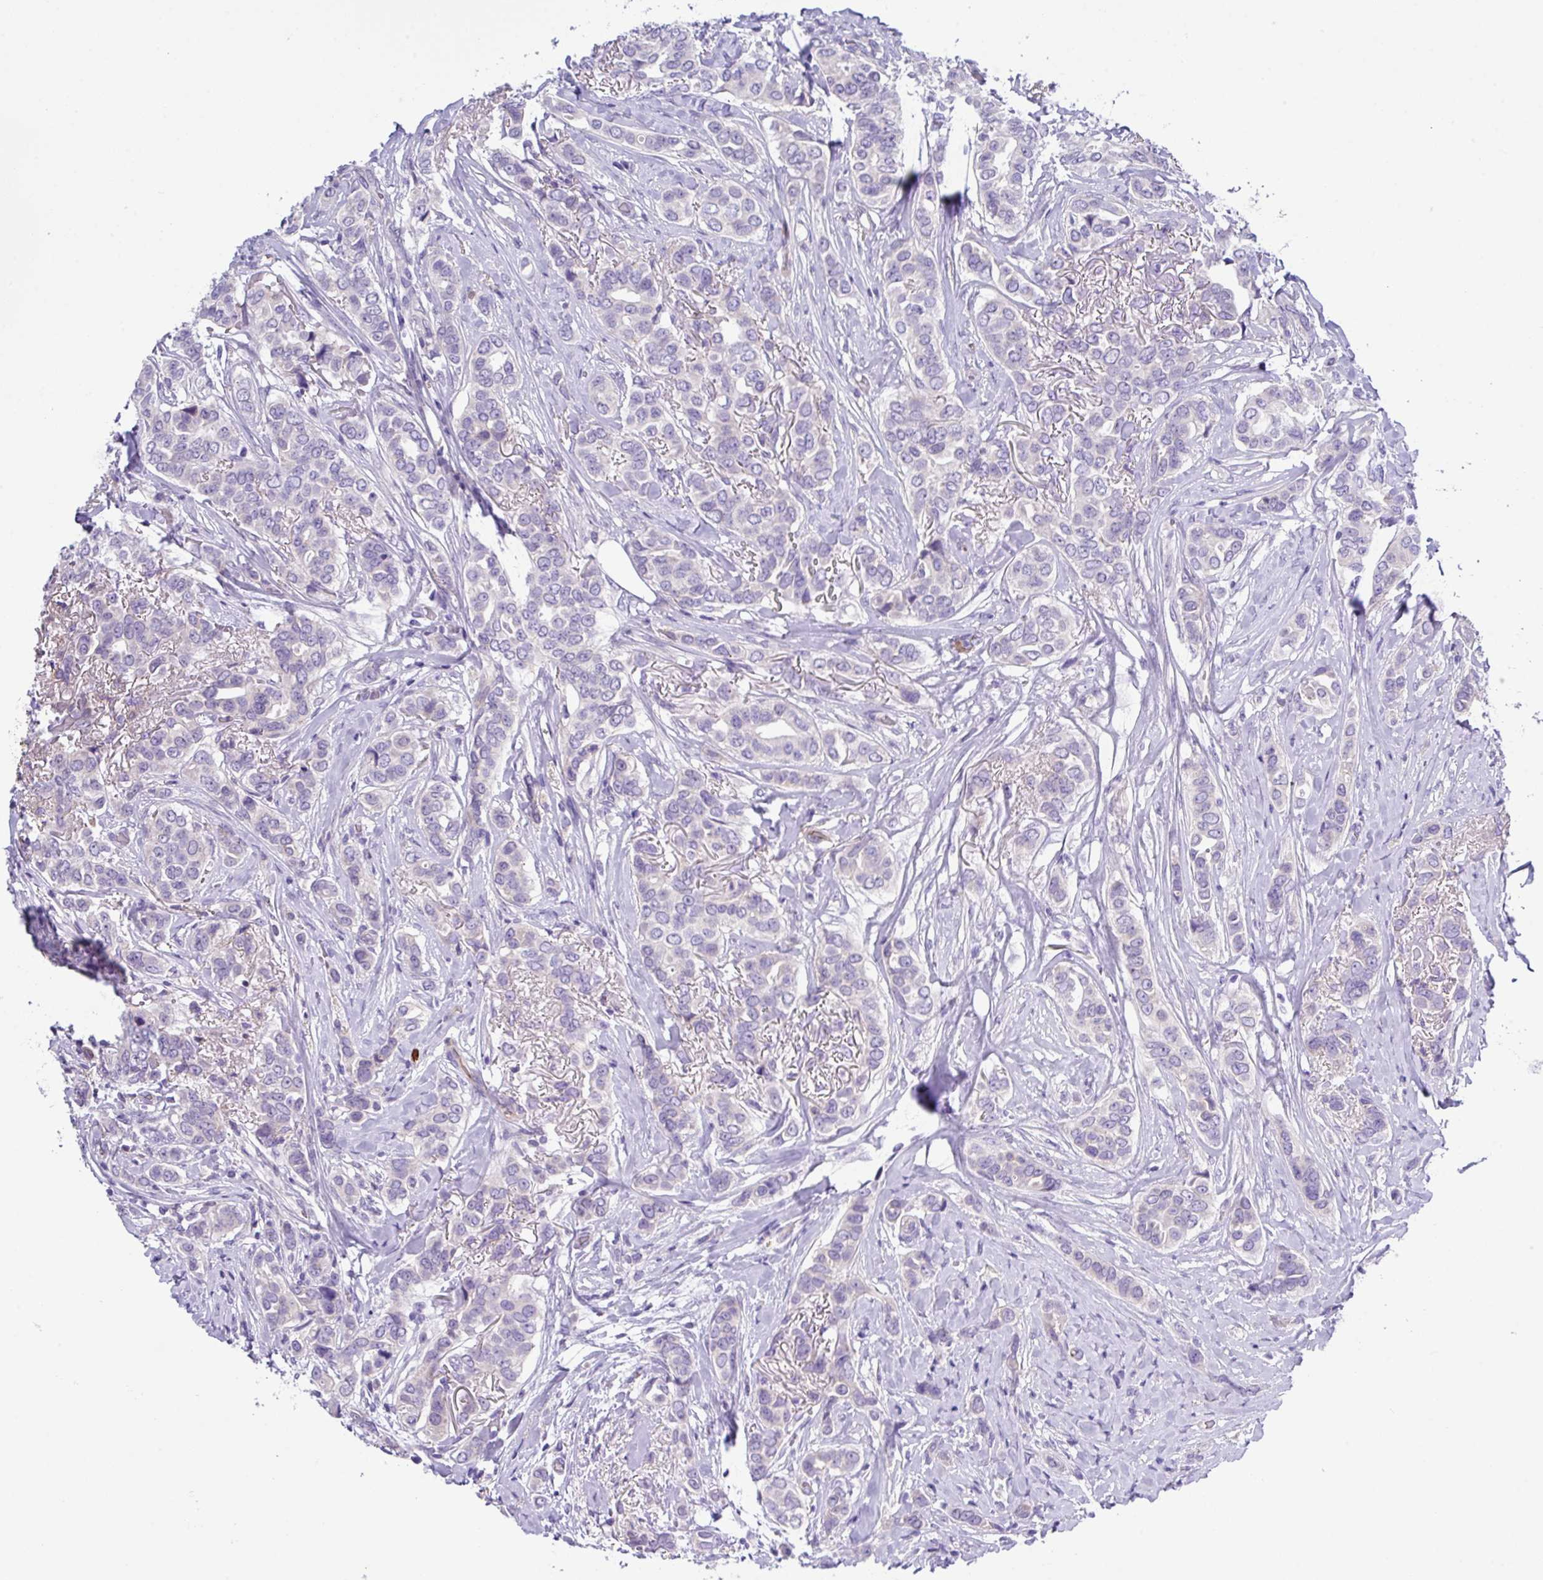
{"staining": {"intensity": "negative", "quantity": "none", "location": "none"}, "tissue": "breast cancer", "cell_type": "Tumor cells", "image_type": "cancer", "snomed": [{"axis": "morphology", "description": "Lobular carcinoma"}, {"axis": "topography", "description": "Breast"}], "caption": "The micrograph reveals no staining of tumor cells in breast lobular carcinoma.", "gene": "DNAL1", "patient": {"sex": "female", "age": 51}}